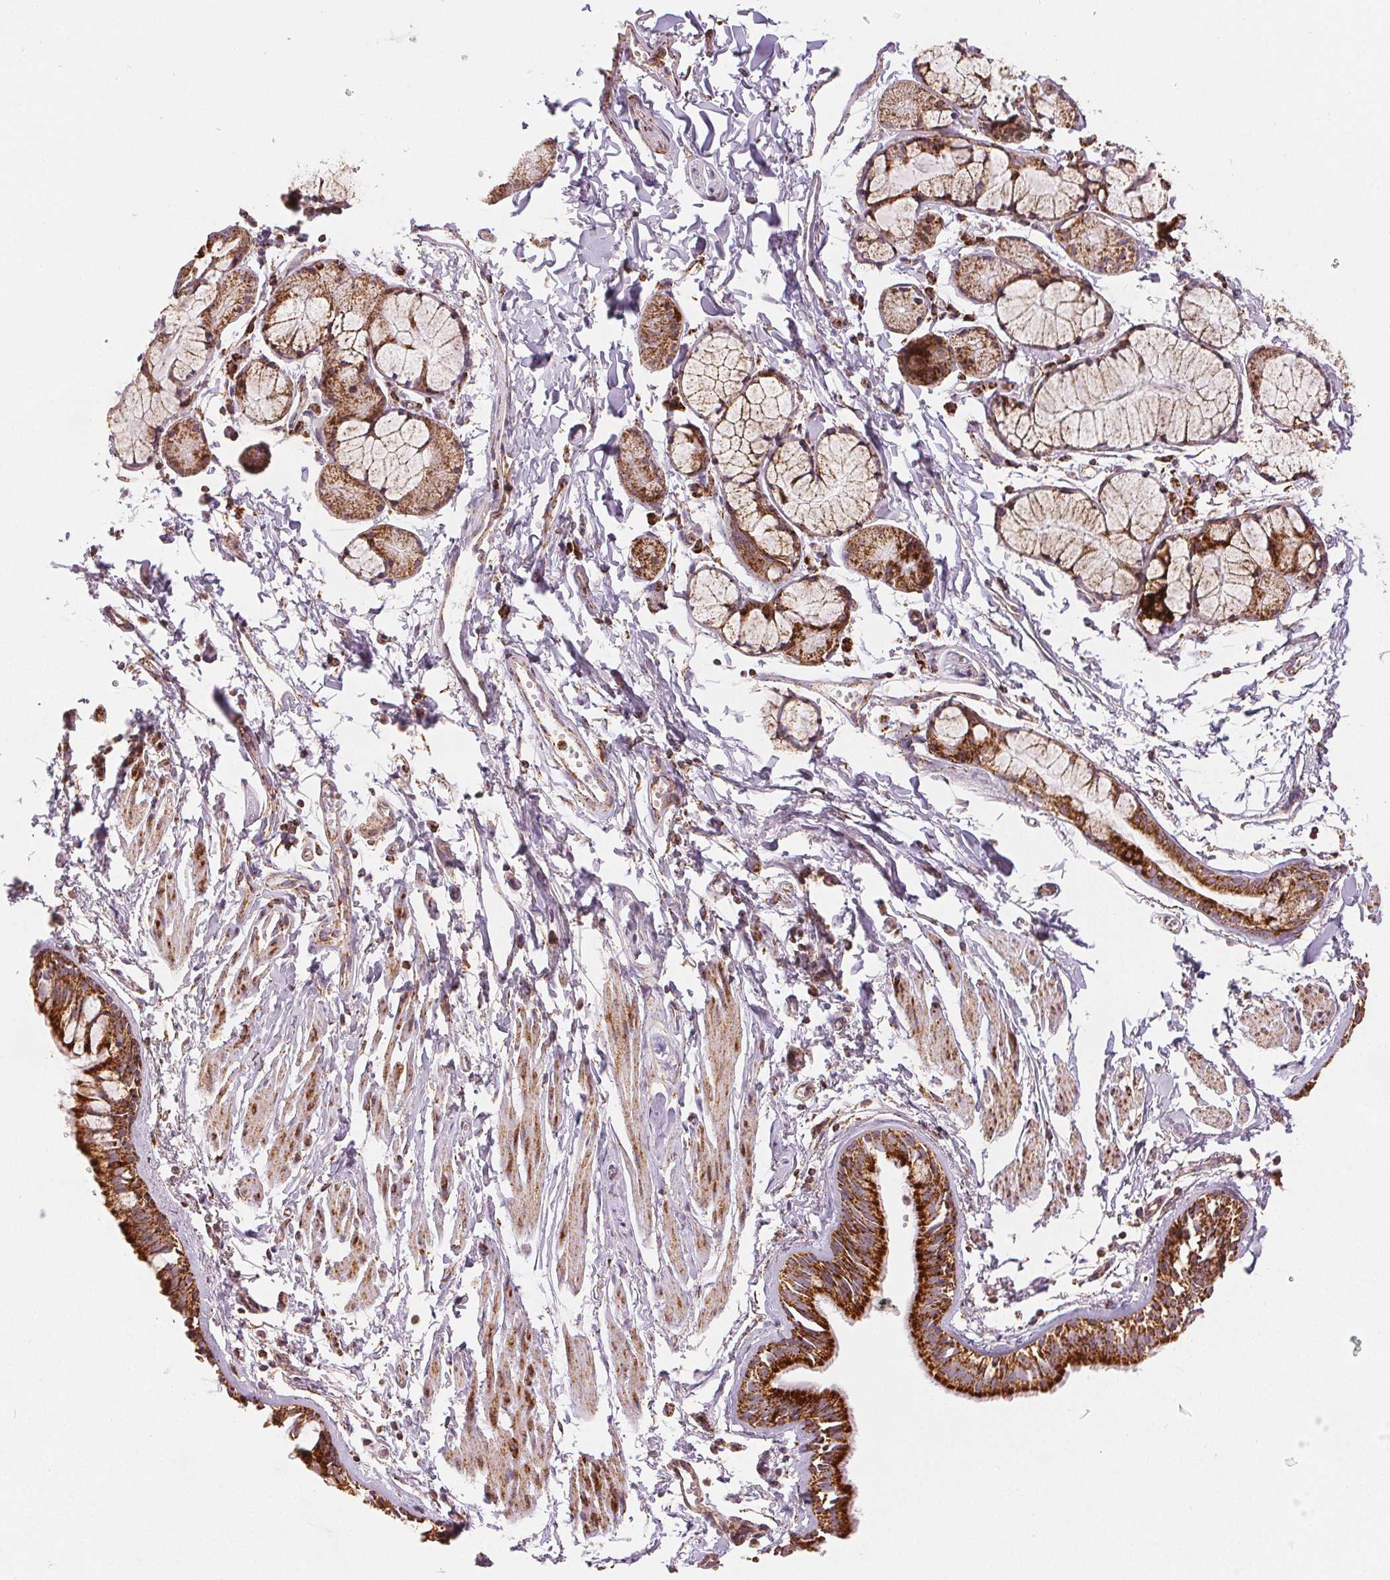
{"staining": {"intensity": "strong", "quantity": ">75%", "location": "cytoplasmic/membranous"}, "tissue": "bronchus", "cell_type": "Respiratory epithelial cells", "image_type": "normal", "snomed": [{"axis": "morphology", "description": "Normal tissue, NOS"}, {"axis": "topography", "description": "Cartilage tissue"}, {"axis": "topography", "description": "Bronchus"}], "caption": "Protein expression analysis of normal bronchus displays strong cytoplasmic/membranous positivity in about >75% of respiratory epithelial cells.", "gene": "SDHB", "patient": {"sex": "female", "age": 59}}